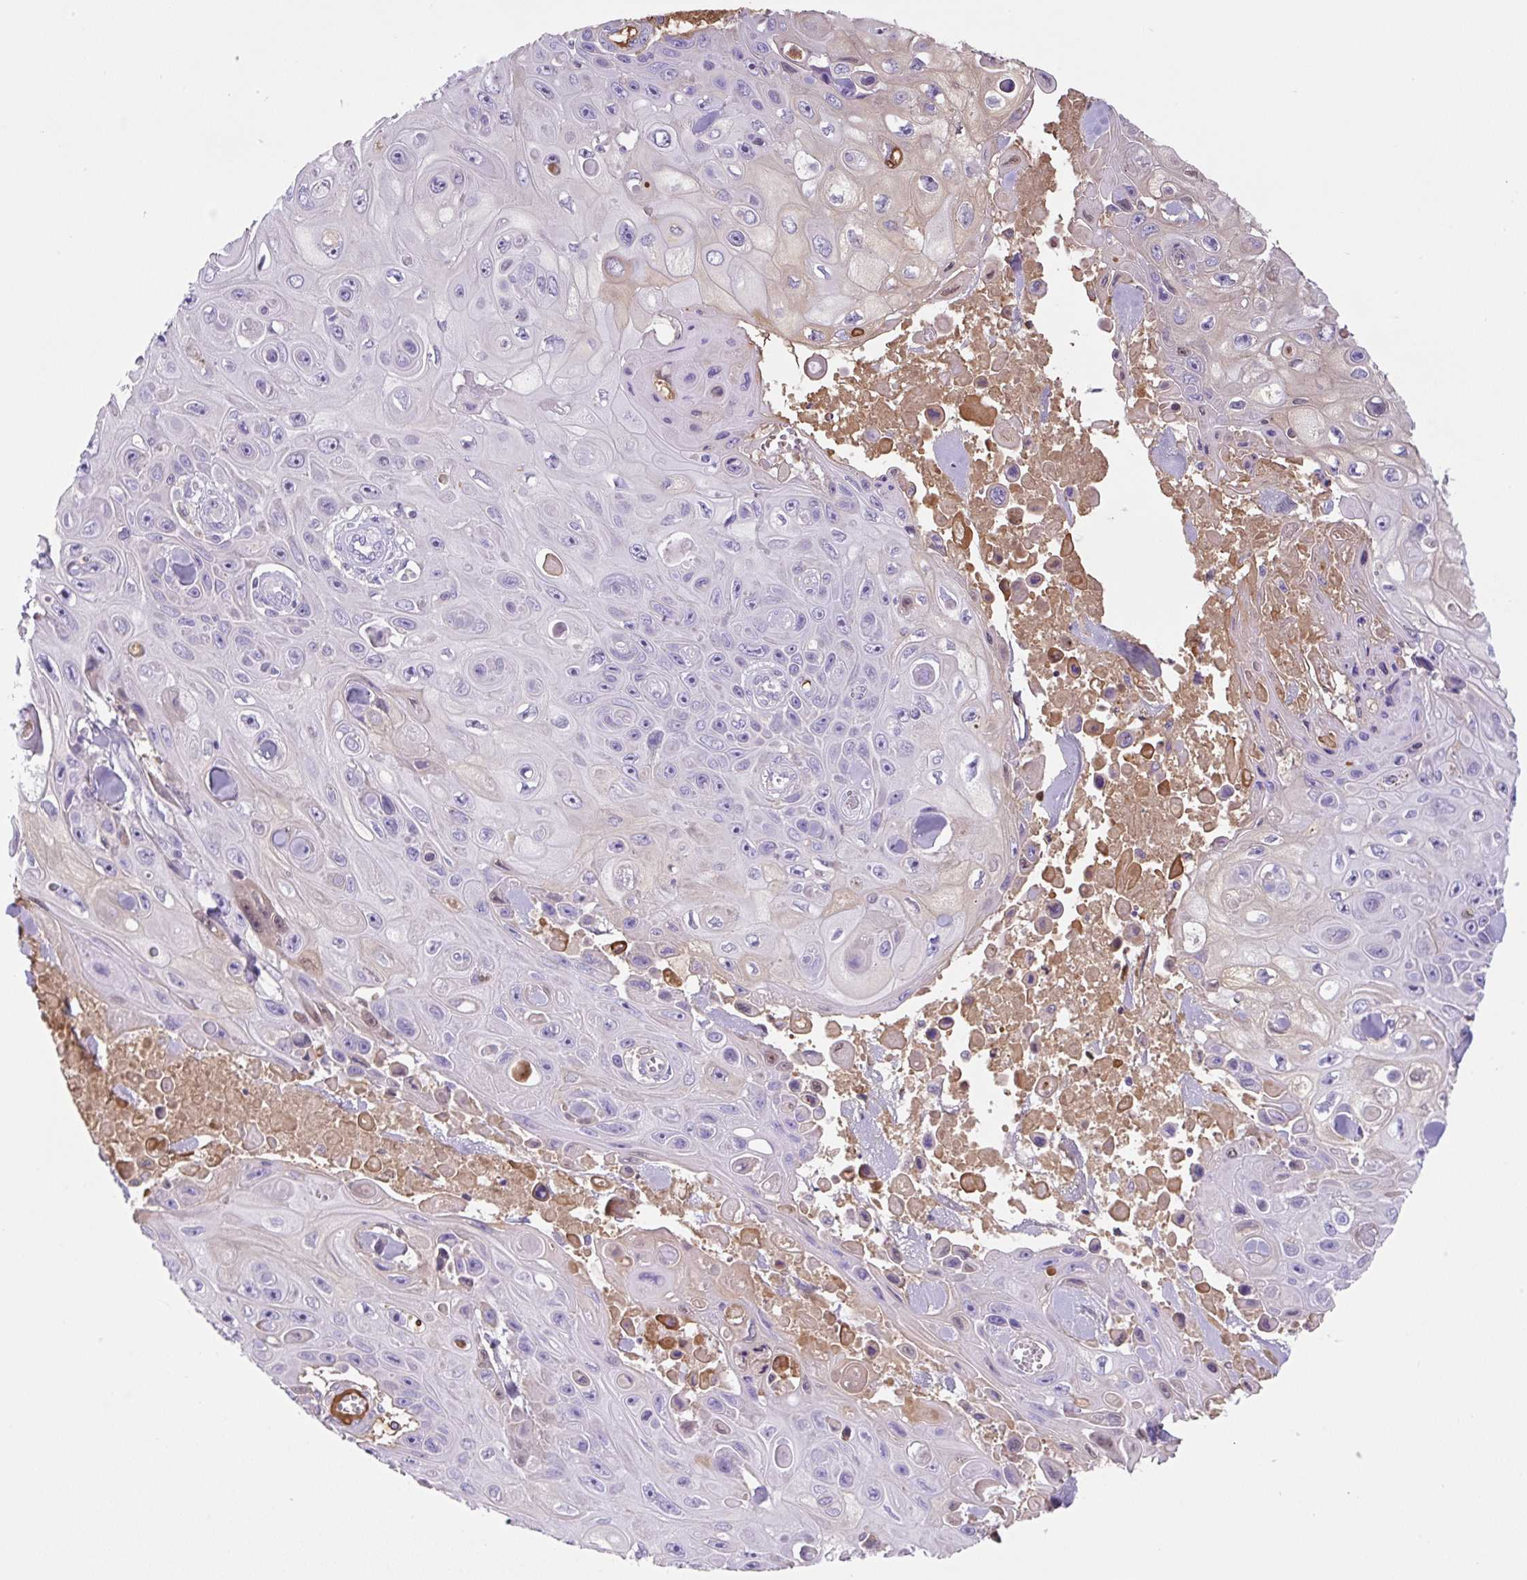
{"staining": {"intensity": "negative", "quantity": "none", "location": "none"}, "tissue": "skin cancer", "cell_type": "Tumor cells", "image_type": "cancer", "snomed": [{"axis": "morphology", "description": "Squamous cell carcinoma, NOS"}, {"axis": "topography", "description": "Skin"}], "caption": "Immunohistochemical staining of human squamous cell carcinoma (skin) shows no significant expression in tumor cells.", "gene": "TDRD15", "patient": {"sex": "male", "age": 82}}